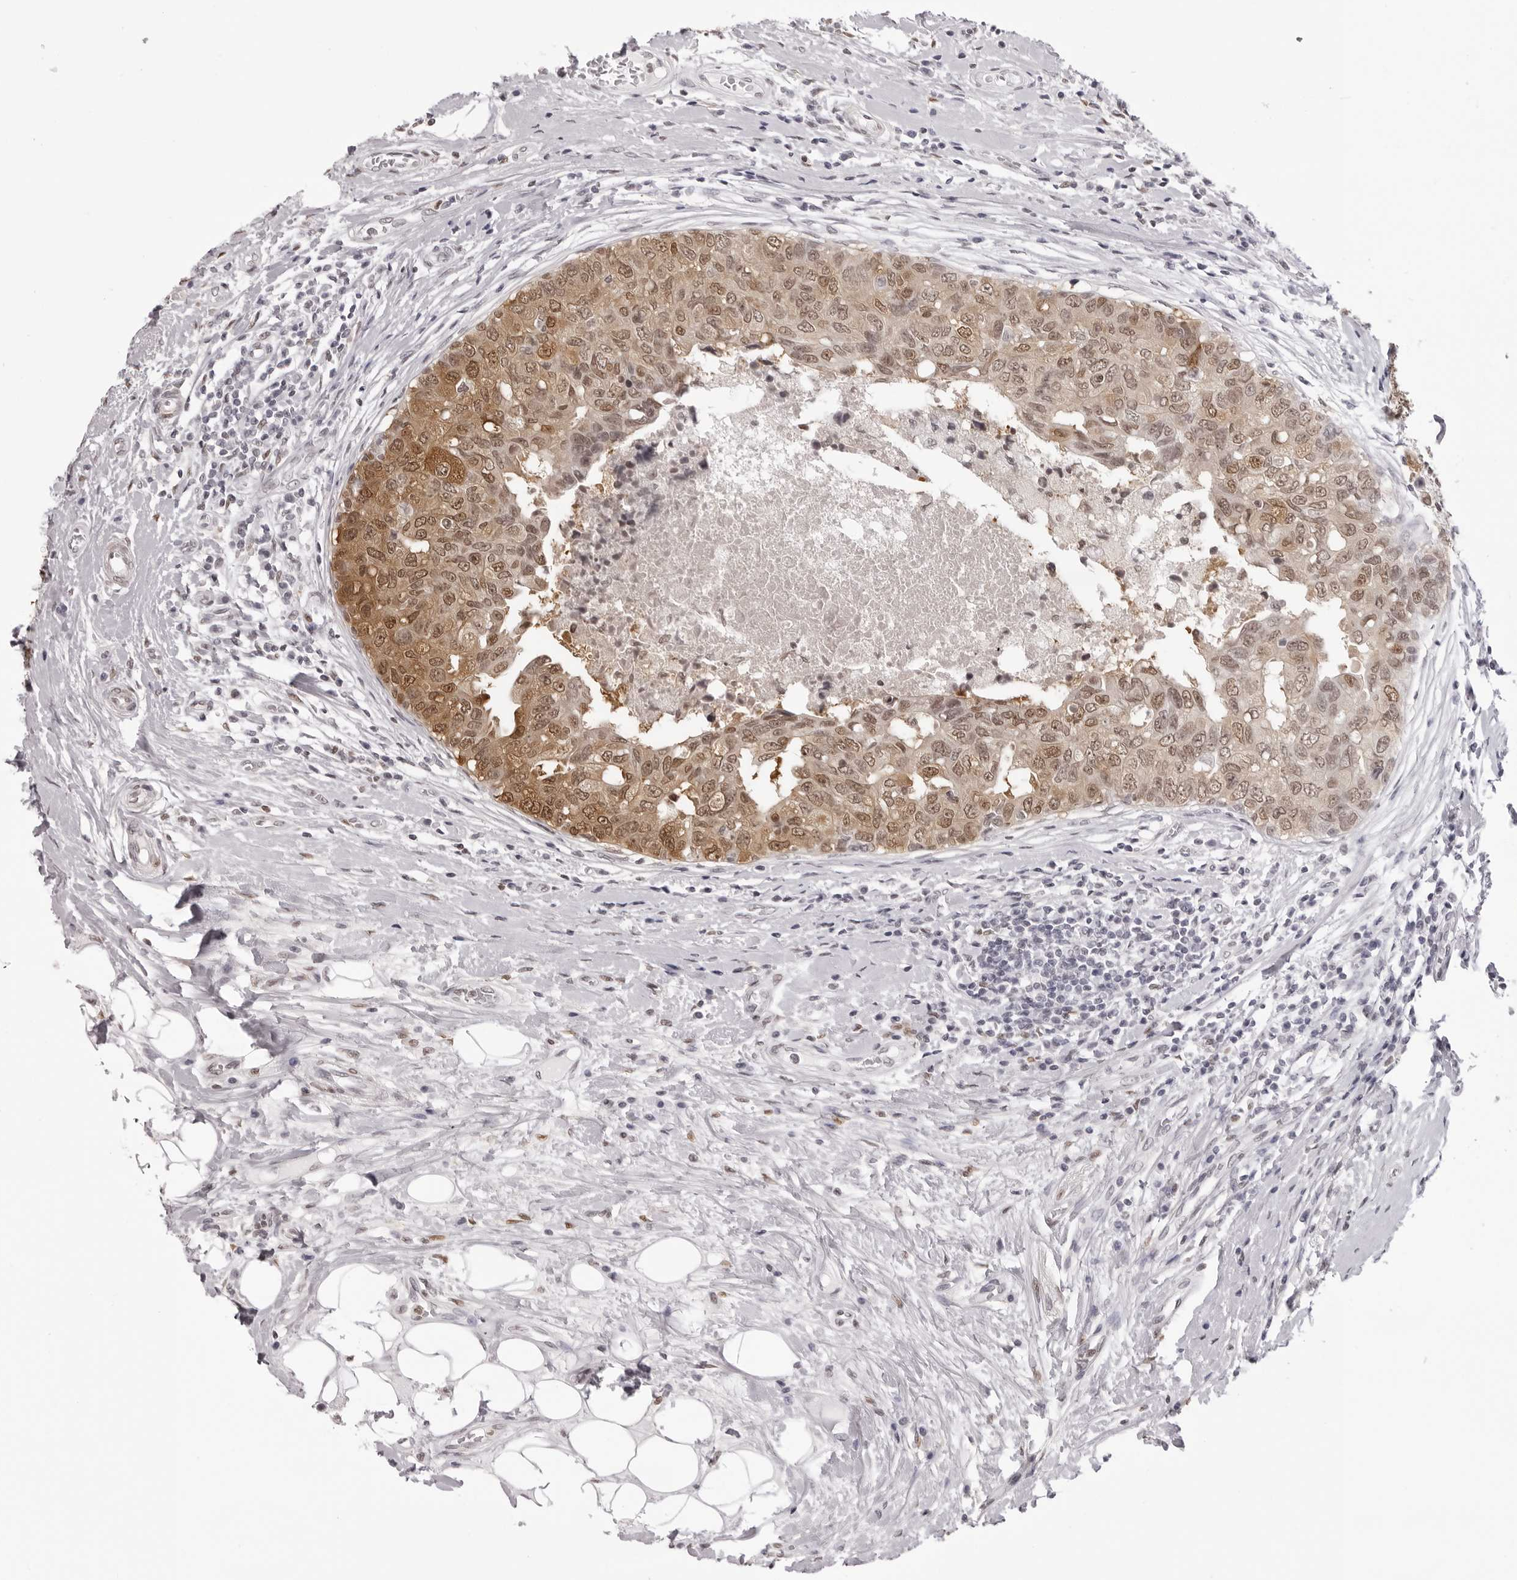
{"staining": {"intensity": "moderate", "quantity": ">75%", "location": "cytoplasmic/membranous,nuclear"}, "tissue": "breast cancer", "cell_type": "Tumor cells", "image_type": "cancer", "snomed": [{"axis": "morphology", "description": "Duct carcinoma"}, {"axis": "topography", "description": "Breast"}], "caption": "Breast intraductal carcinoma stained with a protein marker demonstrates moderate staining in tumor cells.", "gene": "HSPA4", "patient": {"sex": "female", "age": 27}}